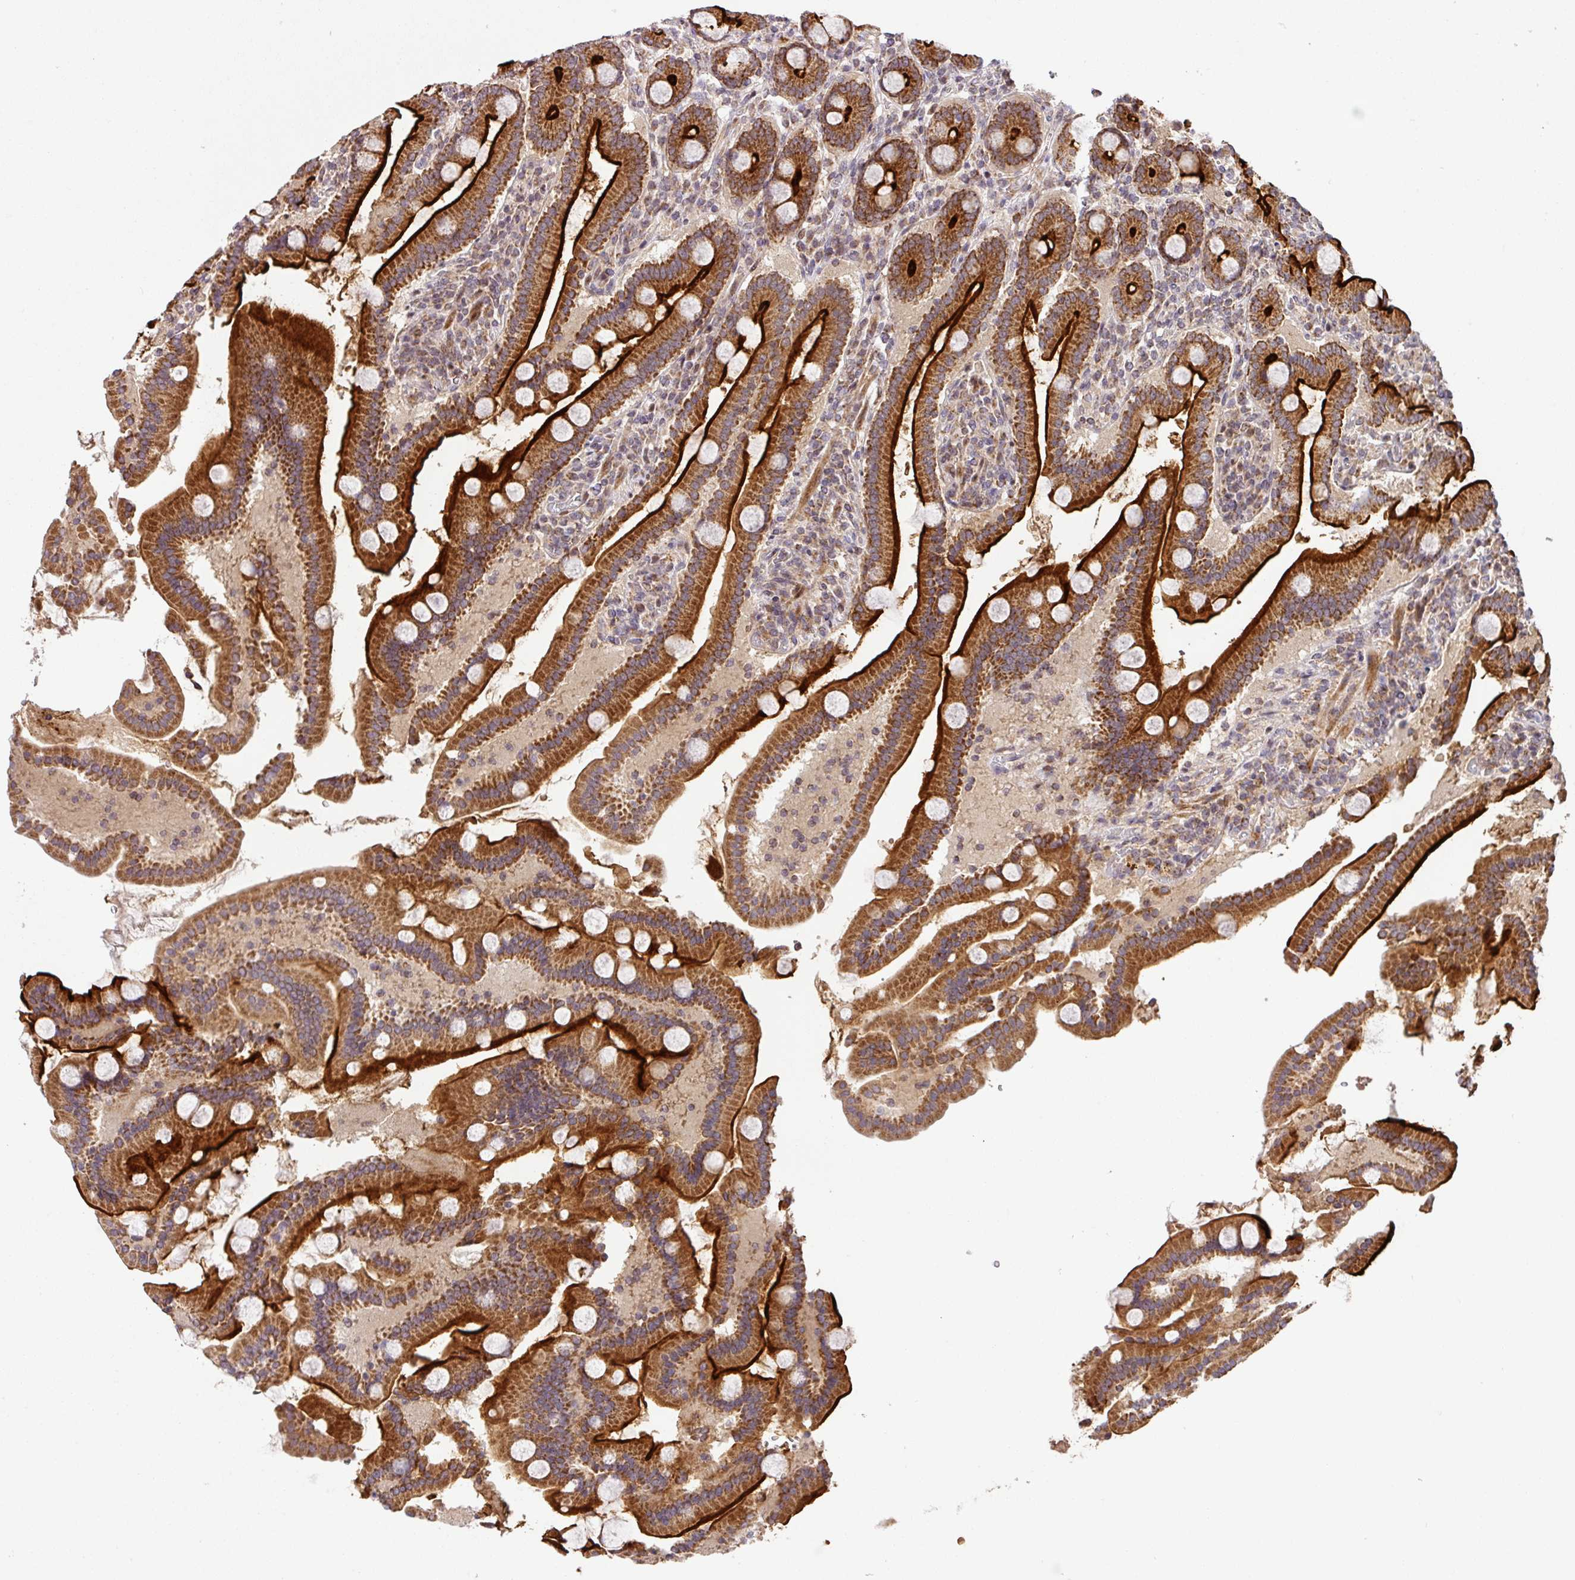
{"staining": {"intensity": "strong", "quantity": ">75%", "location": "cytoplasmic/membranous"}, "tissue": "duodenum", "cell_type": "Glandular cells", "image_type": "normal", "snomed": [{"axis": "morphology", "description": "Normal tissue, NOS"}, {"axis": "topography", "description": "Duodenum"}], "caption": "Immunohistochemical staining of benign duodenum demonstrates high levels of strong cytoplasmic/membranous expression in about >75% of glandular cells. (Stains: DAB in brown, nuclei in blue, Microscopy: brightfield microscopy at high magnification).", "gene": "ENSG00000269547", "patient": {"sex": "male", "age": 55}}